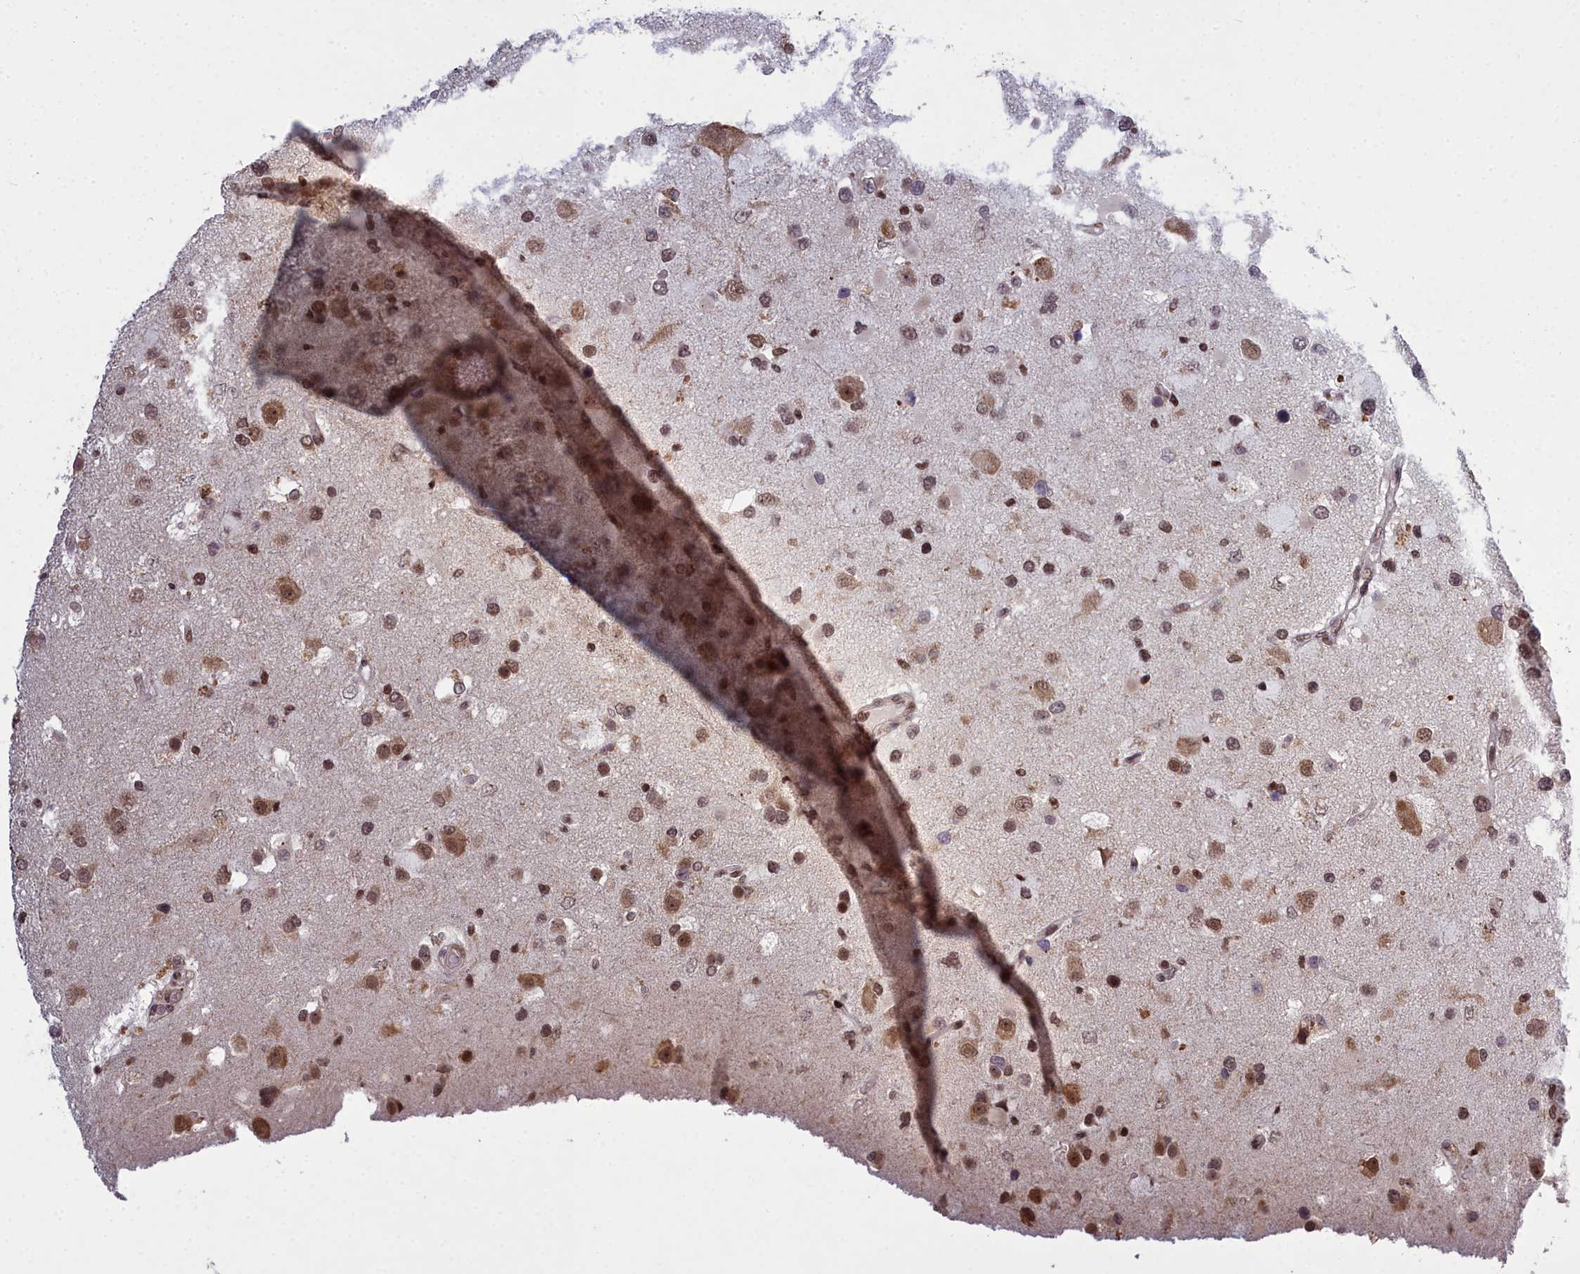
{"staining": {"intensity": "moderate", "quantity": ">75%", "location": "cytoplasmic/membranous,nuclear"}, "tissue": "glioma", "cell_type": "Tumor cells", "image_type": "cancer", "snomed": [{"axis": "morphology", "description": "Glioma, malignant, High grade"}, {"axis": "topography", "description": "Brain"}], "caption": "Glioma stained with immunohistochemistry (IHC) shows moderate cytoplasmic/membranous and nuclear positivity in approximately >75% of tumor cells.", "gene": "GMEB1", "patient": {"sex": "male", "age": 53}}